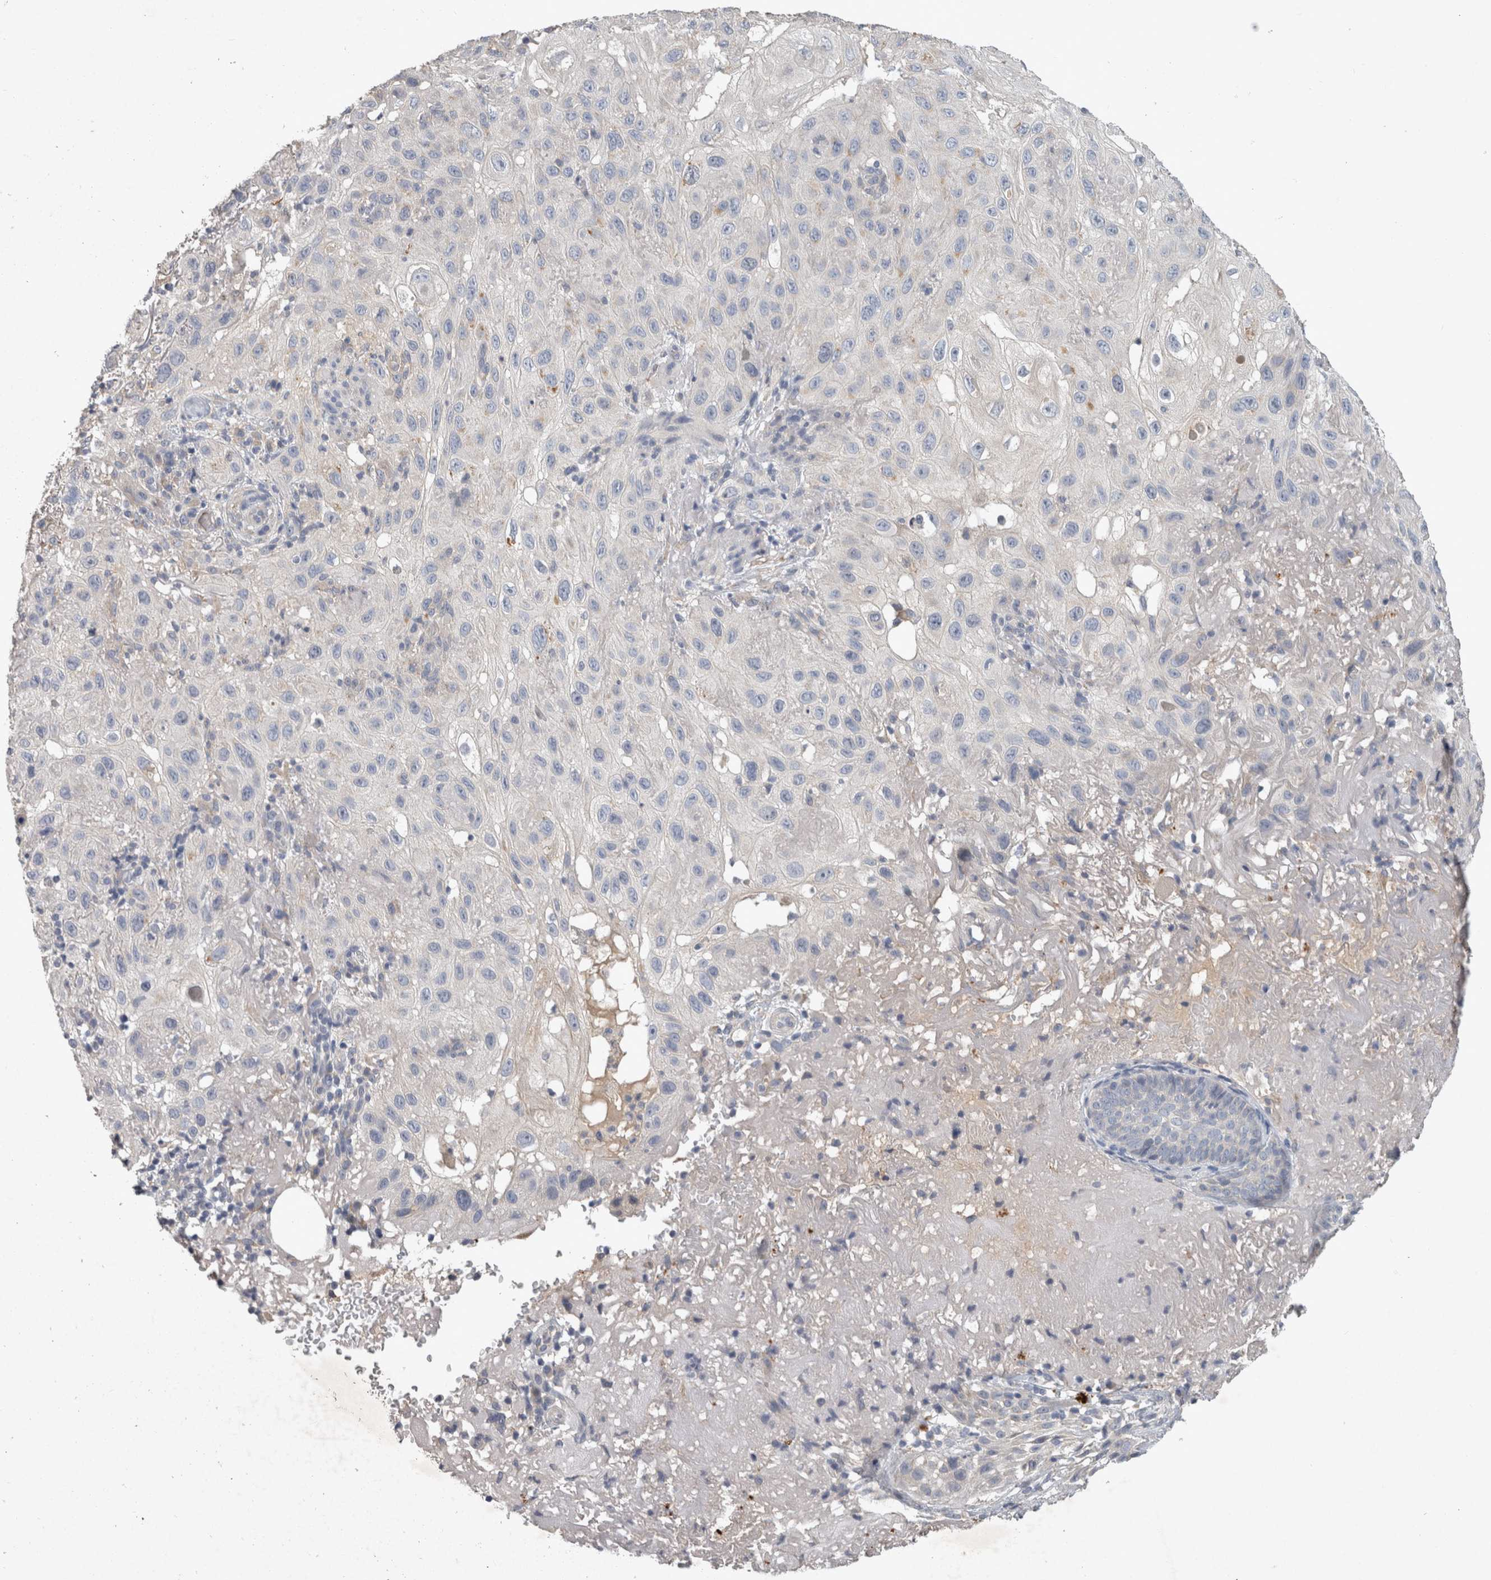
{"staining": {"intensity": "weak", "quantity": "<25%", "location": "cytoplasmic/membranous"}, "tissue": "skin cancer", "cell_type": "Tumor cells", "image_type": "cancer", "snomed": [{"axis": "morphology", "description": "Normal tissue, NOS"}, {"axis": "morphology", "description": "Squamous cell carcinoma, NOS"}, {"axis": "topography", "description": "Skin"}], "caption": "This is a micrograph of immunohistochemistry staining of squamous cell carcinoma (skin), which shows no expression in tumor cells.", "gene": "SLC22A11", "patient": {"sex": "female", "age": 96}}